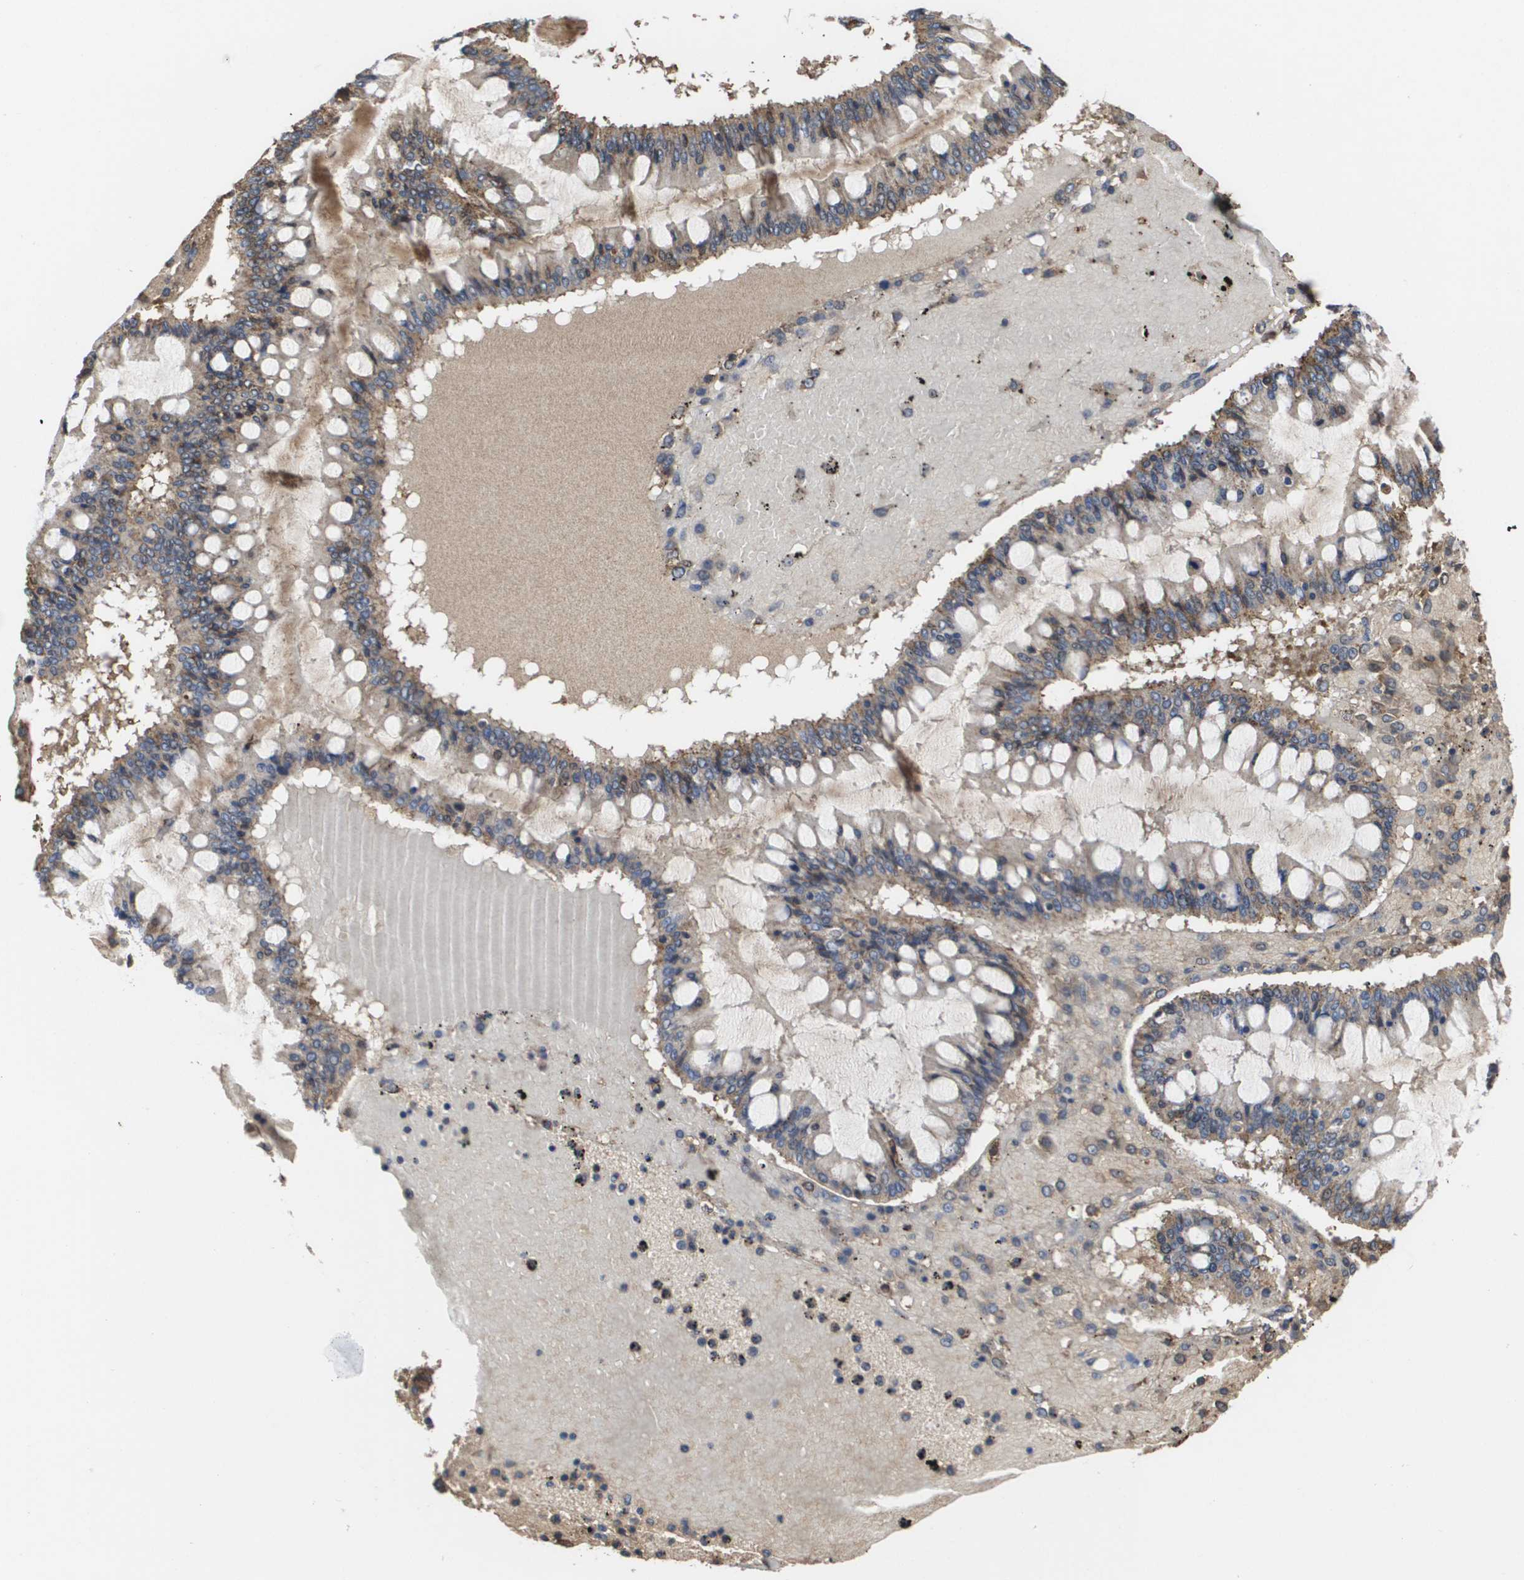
{"staining": {"intensity": "moderate", "quantity": ">75%", "location": "cytoplasmic/membranous"}, "tissue": "ovarian cancer", "cell_type": "Tumor cells", "image_type": "cancer", "snomed": [{"axis": "morphology", "description": "Cystadenocarcinoma, mucinous, NOS"}, {"axis": "topography", "description": "Ovary"}], "caption": "Ovarian mucinous cystadenocarcinoma stained with DAB immunohistochemistry demonstrates medium levels of moderate cytoplasmic/membranous staining in approximately >75% of tumor cells. (DAB (3,3'-diaminobenzidine) IHC, brown staining for protein, blue staining for nuclei).", "gene": "SERPINC1", "patient": {"sex": "female", "age": 73}}